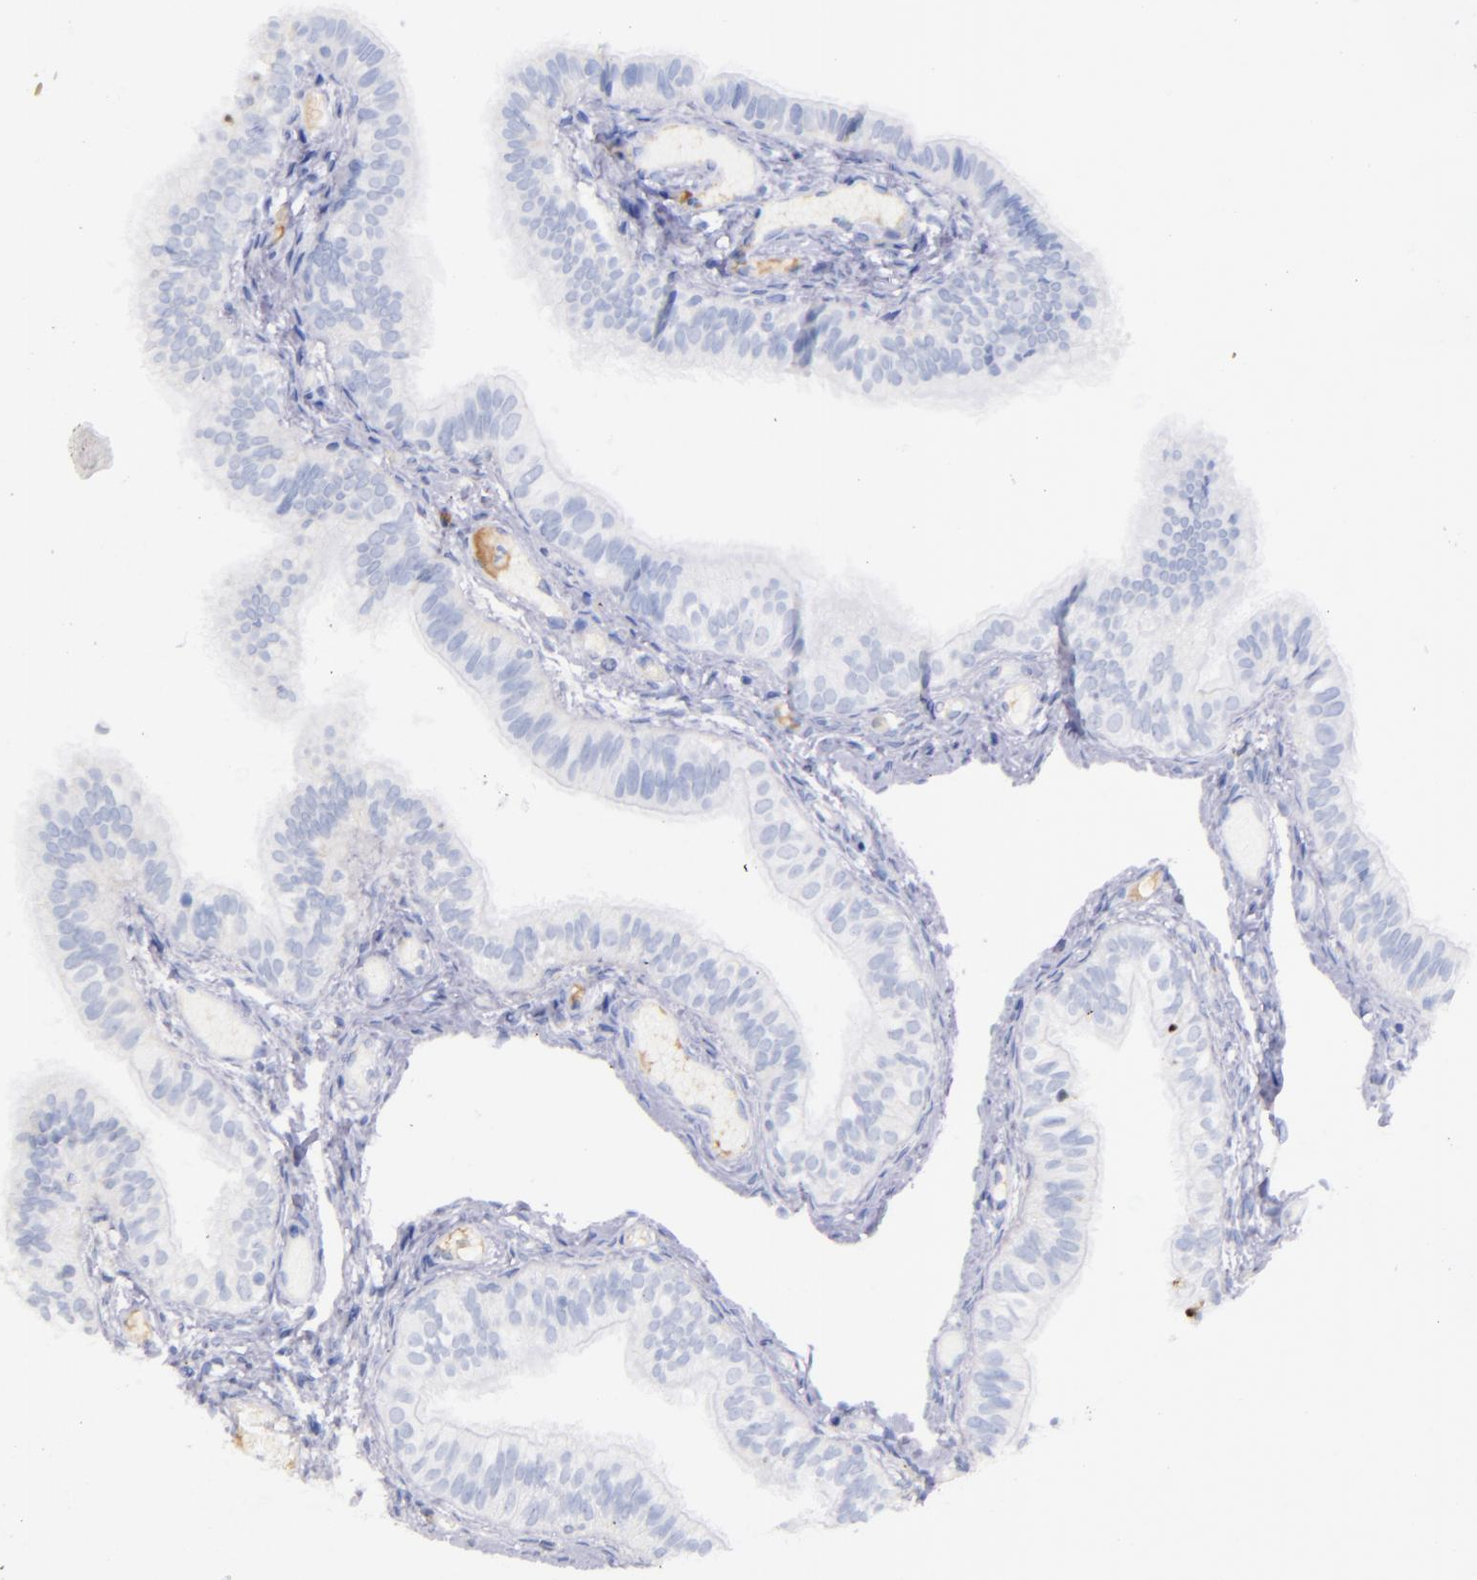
{"staining": {"intensity": "negative", "quantity": "none", "location": "none"}, "tissue": "fallopian tube", "cell_type": "Glandular cells", "image_type": "normal", "snomed": [{"axis": "morphology", "description": "Normal tissue, NOS"}, {"axis": "morphology", "description": "Dermoid, NOS"}, {"axis": "topography", "description": "Fallopian tube"}], "caption": "Image shows no significant protein positivity in glandular cells of normal fallopian tube.", "gene": "KNG1", "patient": {"sex": "female", "age": 33}}